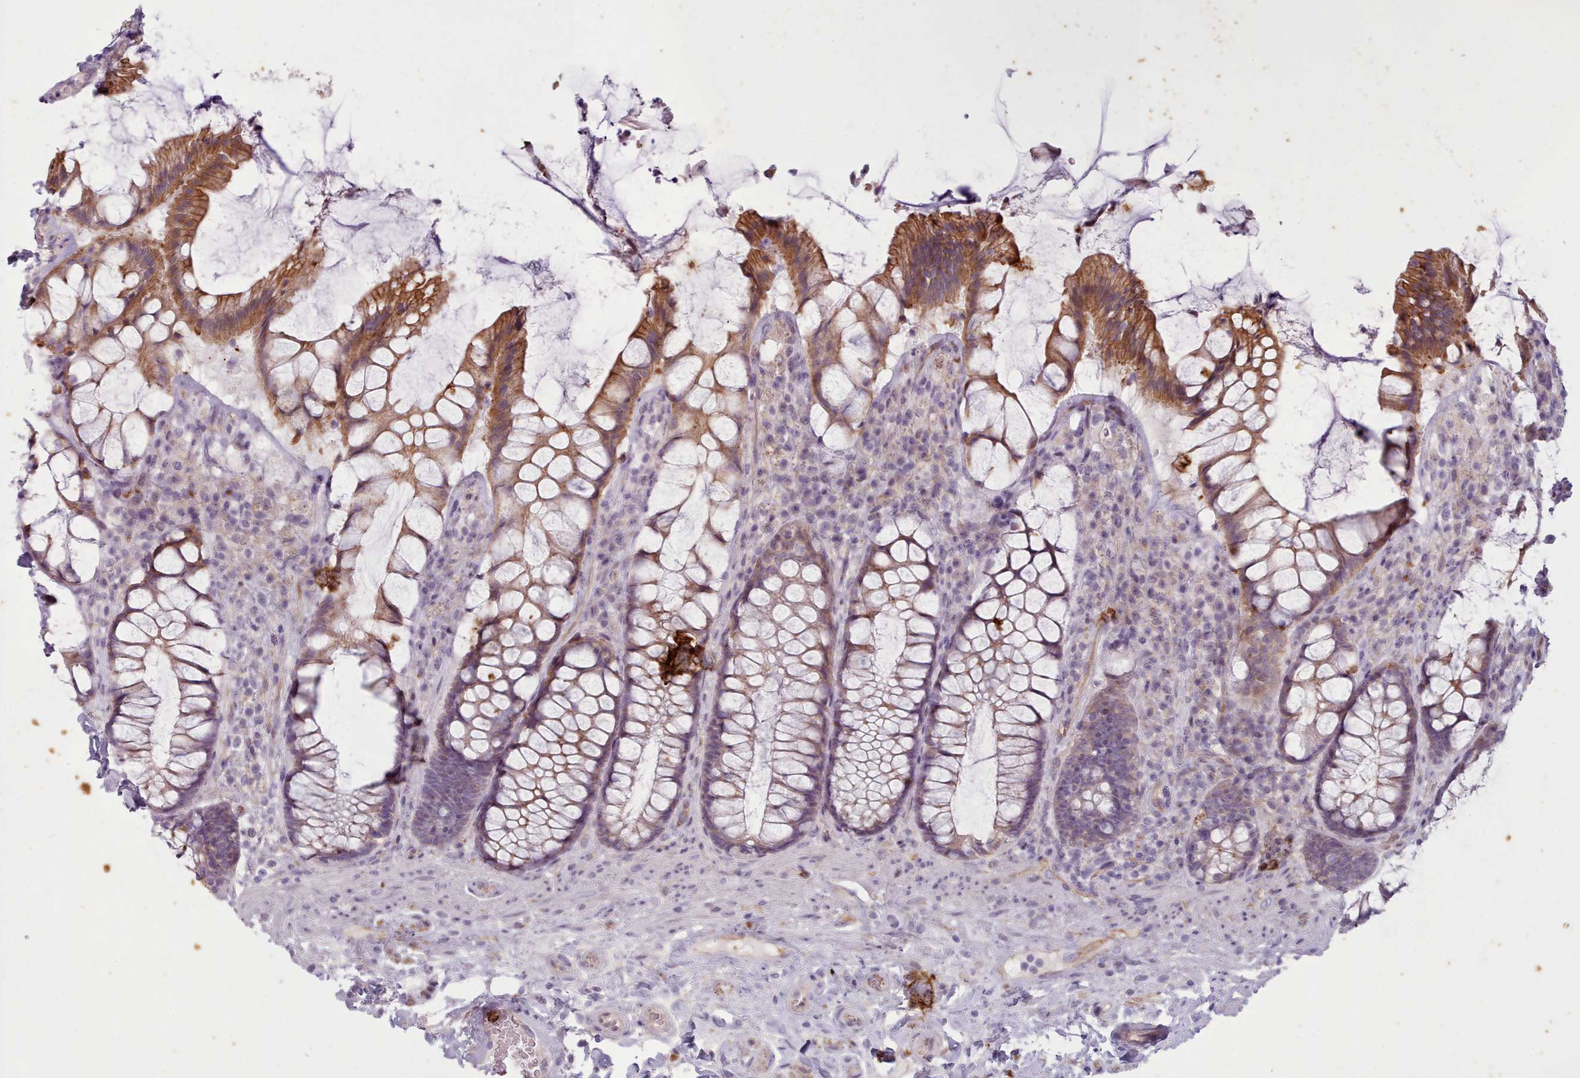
{"staining": {"intensity": "moderate", "quantity": "25%-75%", "location": "cytoplasmic/membranous"}, "tissue": "rectum", "cell_type": "Glandular cells", "image_type": "normal", "snomed": [{"axis": "morphology", "description": "Normal tissue, NOS"}, {"axis": "topography", "description": "Rectum"}], "caption": "Immunohistochemical staining of unremarkable human rectum displays moderate cytoplasmic/membranous protein staining in approximately 25%-75% of glandular cells.", "gene": "PLD4", "patient": {"sex": "female", "age": 58}}